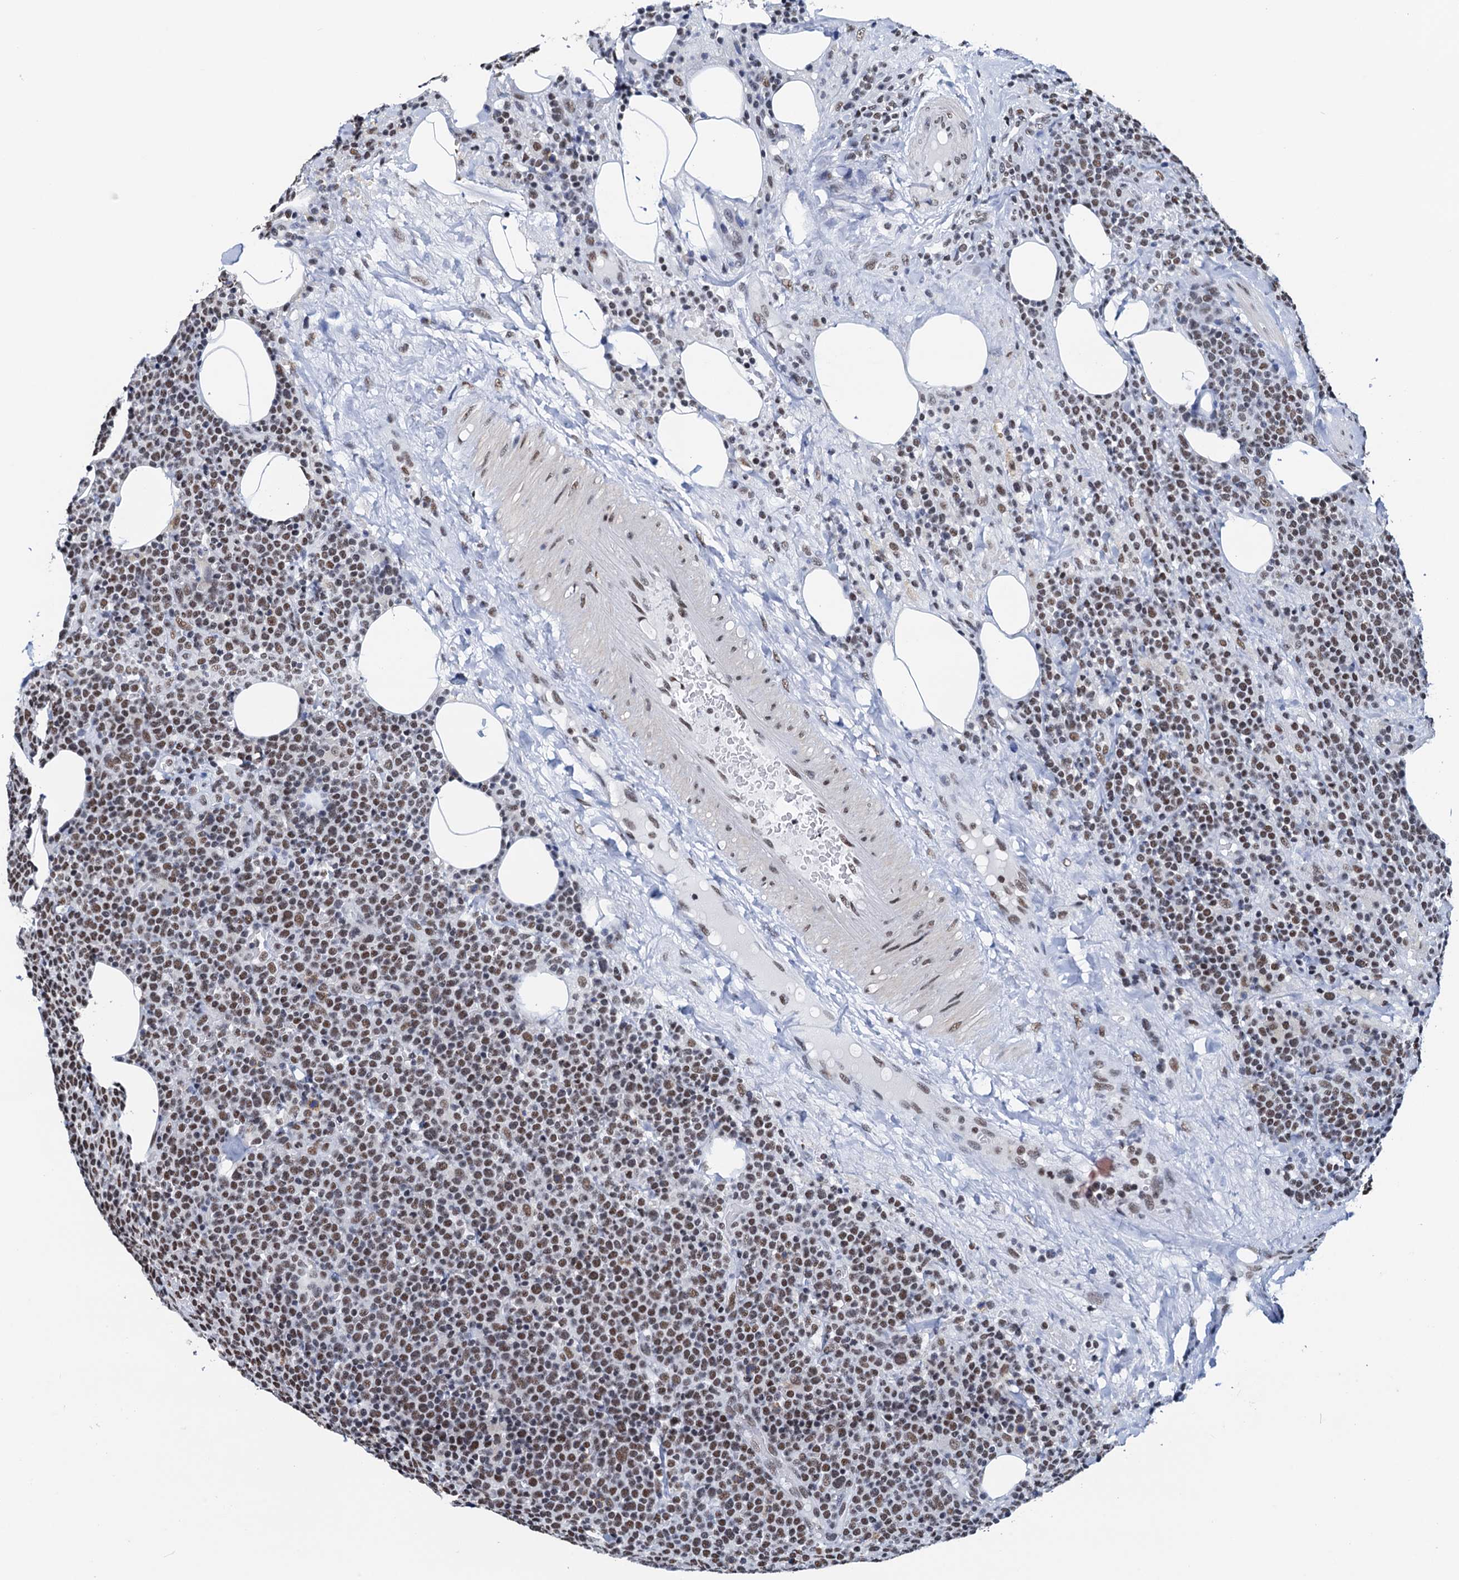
{"staining": {"intensity": "moderate", "quantity": ">75%", "location": "nuclear"}, "tissue": "lymphoma", "cell_type": "Tumor cells", "image_type": "cancer", "snomed": [{"axis": "morphology", "description": "Malignant lymphoma, non-Hodgkin's type, High grade"}, {"axis": "topography", "description": "Lymph node"}], "caption": "A brown stain labels moderate nuclear expression of a protein in lymphoma tumor cells. The staining is performed using DAB brown chromogen to label protein expression. The nuclei are counter-stained blue using hematoxylin.", "gene": "SLTM", "patient": {"sex": "male", "age": 61}}